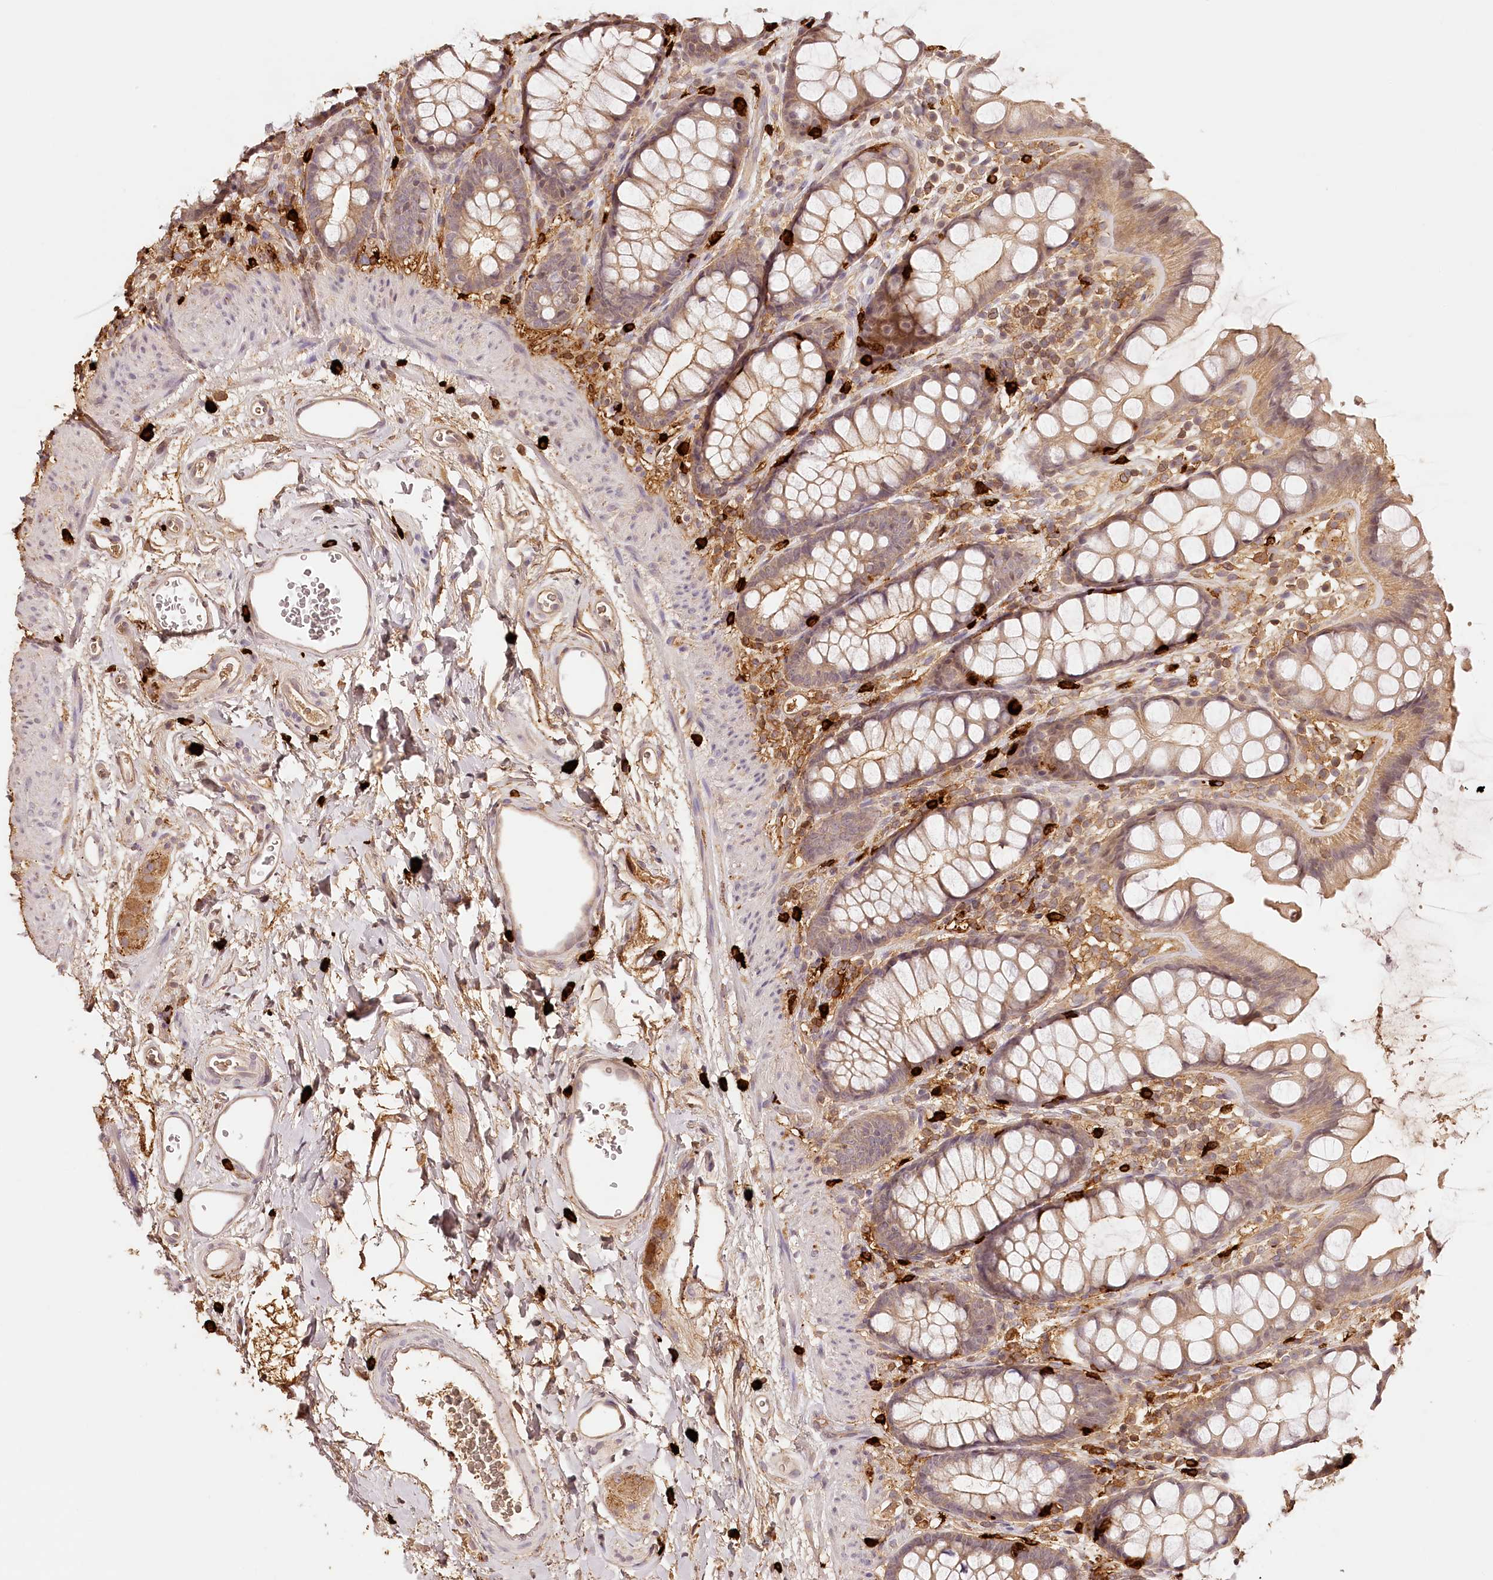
{"staining": {"intensity": "moderate", "quantity": "25%-75%", "location": "cytoplasmic/membranous"}, "tissue": "rectum", "cell_type": "Glandular cells", "image_type": "normal", "snomed": [{"axis": "morphology", "description": "Normal tissue, NOS"}, {"axis": "topography", "description": "Rectum"}], "caption": "Human rectum stained with a brown dye reveals moderate cytoplasmic/membranous positive positivity in about 25%-75% of glandular cells.", "gene": "SYNGR1", "patient": {"sex": "female", "age": 65}}